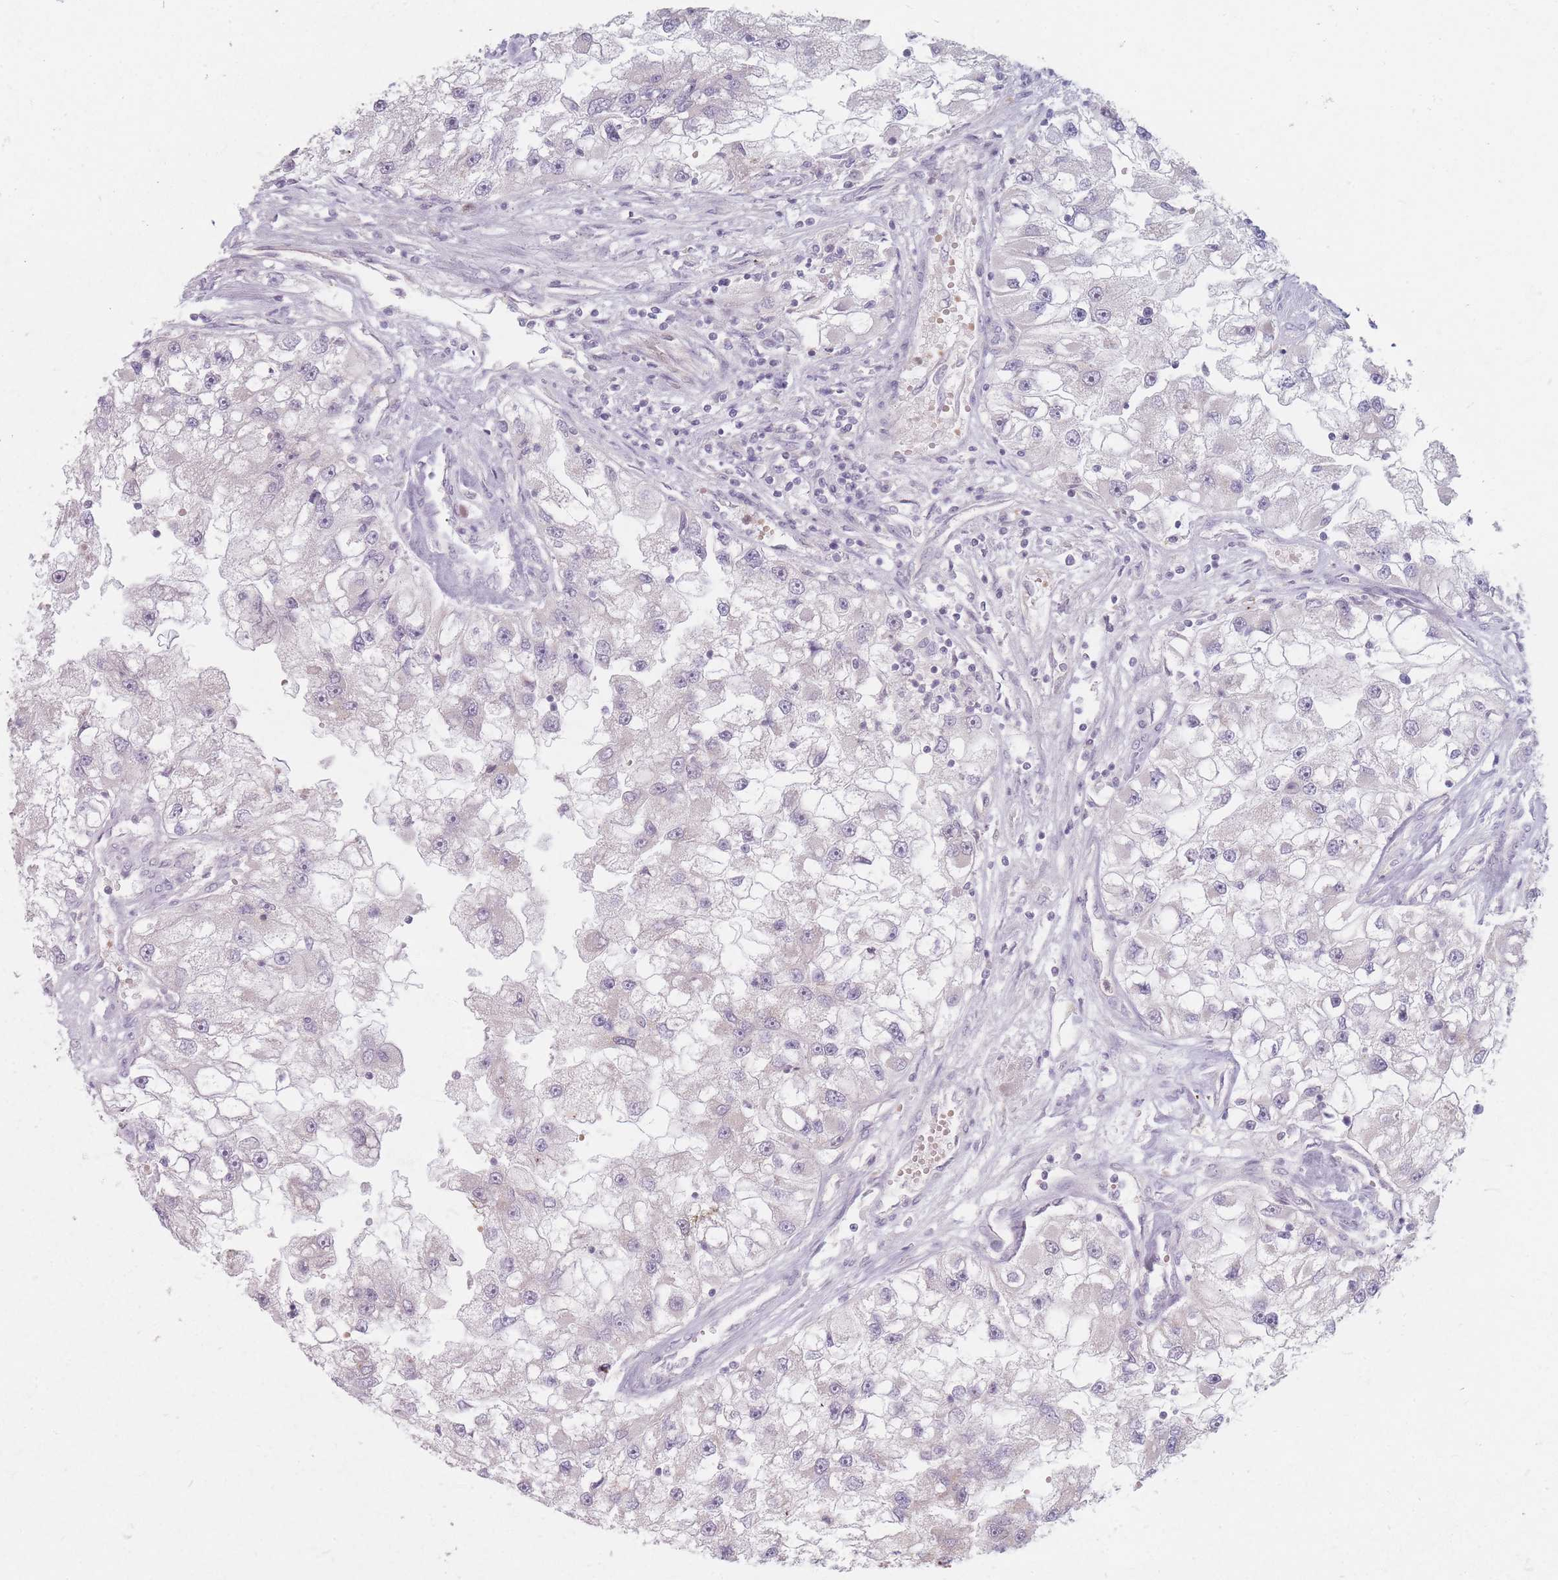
{"staining": {"intensity": "negative", "quantity": "none", "location": "none"}, "tissue": "renal cancer", "cell_type": "Tumor cells", "image_type": "cancer", "snomed": [{"axis": "morphology", "description": "Adenocarcinoma, NOS"}, {"axis": "topography", "description": "Kidney"}], "caption": "Photomicrograph shows no significant protein positivity in tumor cells of renal cancer.", "gene": "CHCHD7", "patient": {"sex": "male", "age": 63}}